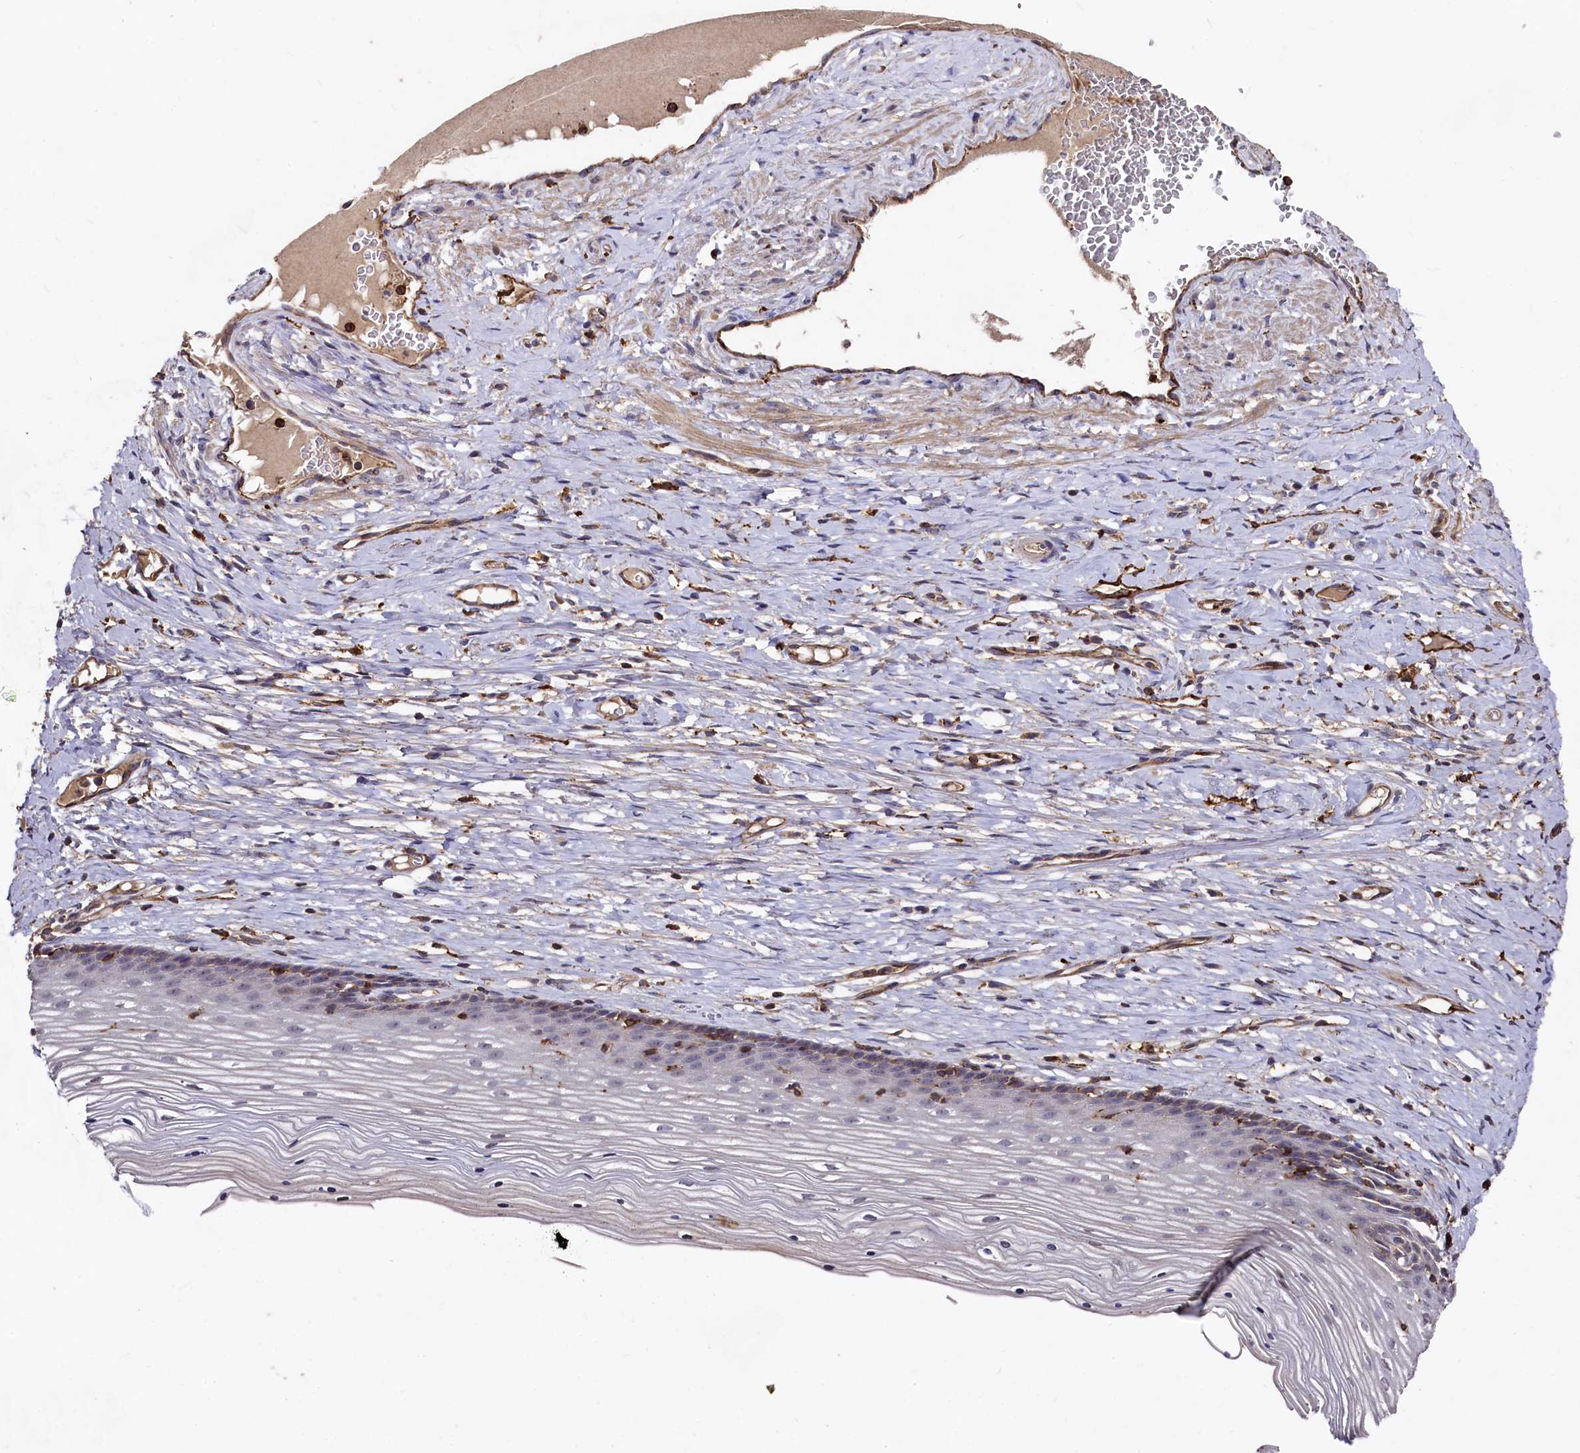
{"staining": {"intensity": "negative", "quantity": "none", "location": "none"}, "tissue": "cervix", "cell_type": "Glandular cells", "image_type": "normal", "snomed": [{"axis": "morphology", "description": "Normal tissue, NOS"}, {"axis": "topography", "description": "Cervix"}], "caption": "This photomicrograph is of normal cervix stained with immunohistochemistry to label a protein in brown with the nuclei are counter-stained blue. There is no staining in glandular cells. (DAB (3,3'-diaminobenzidine) immunohistochemistry visualized using brightfield microscopy, high magnification).", "gene": "PLEKHO2", "patient": {"sex": "female", "age": 42}}